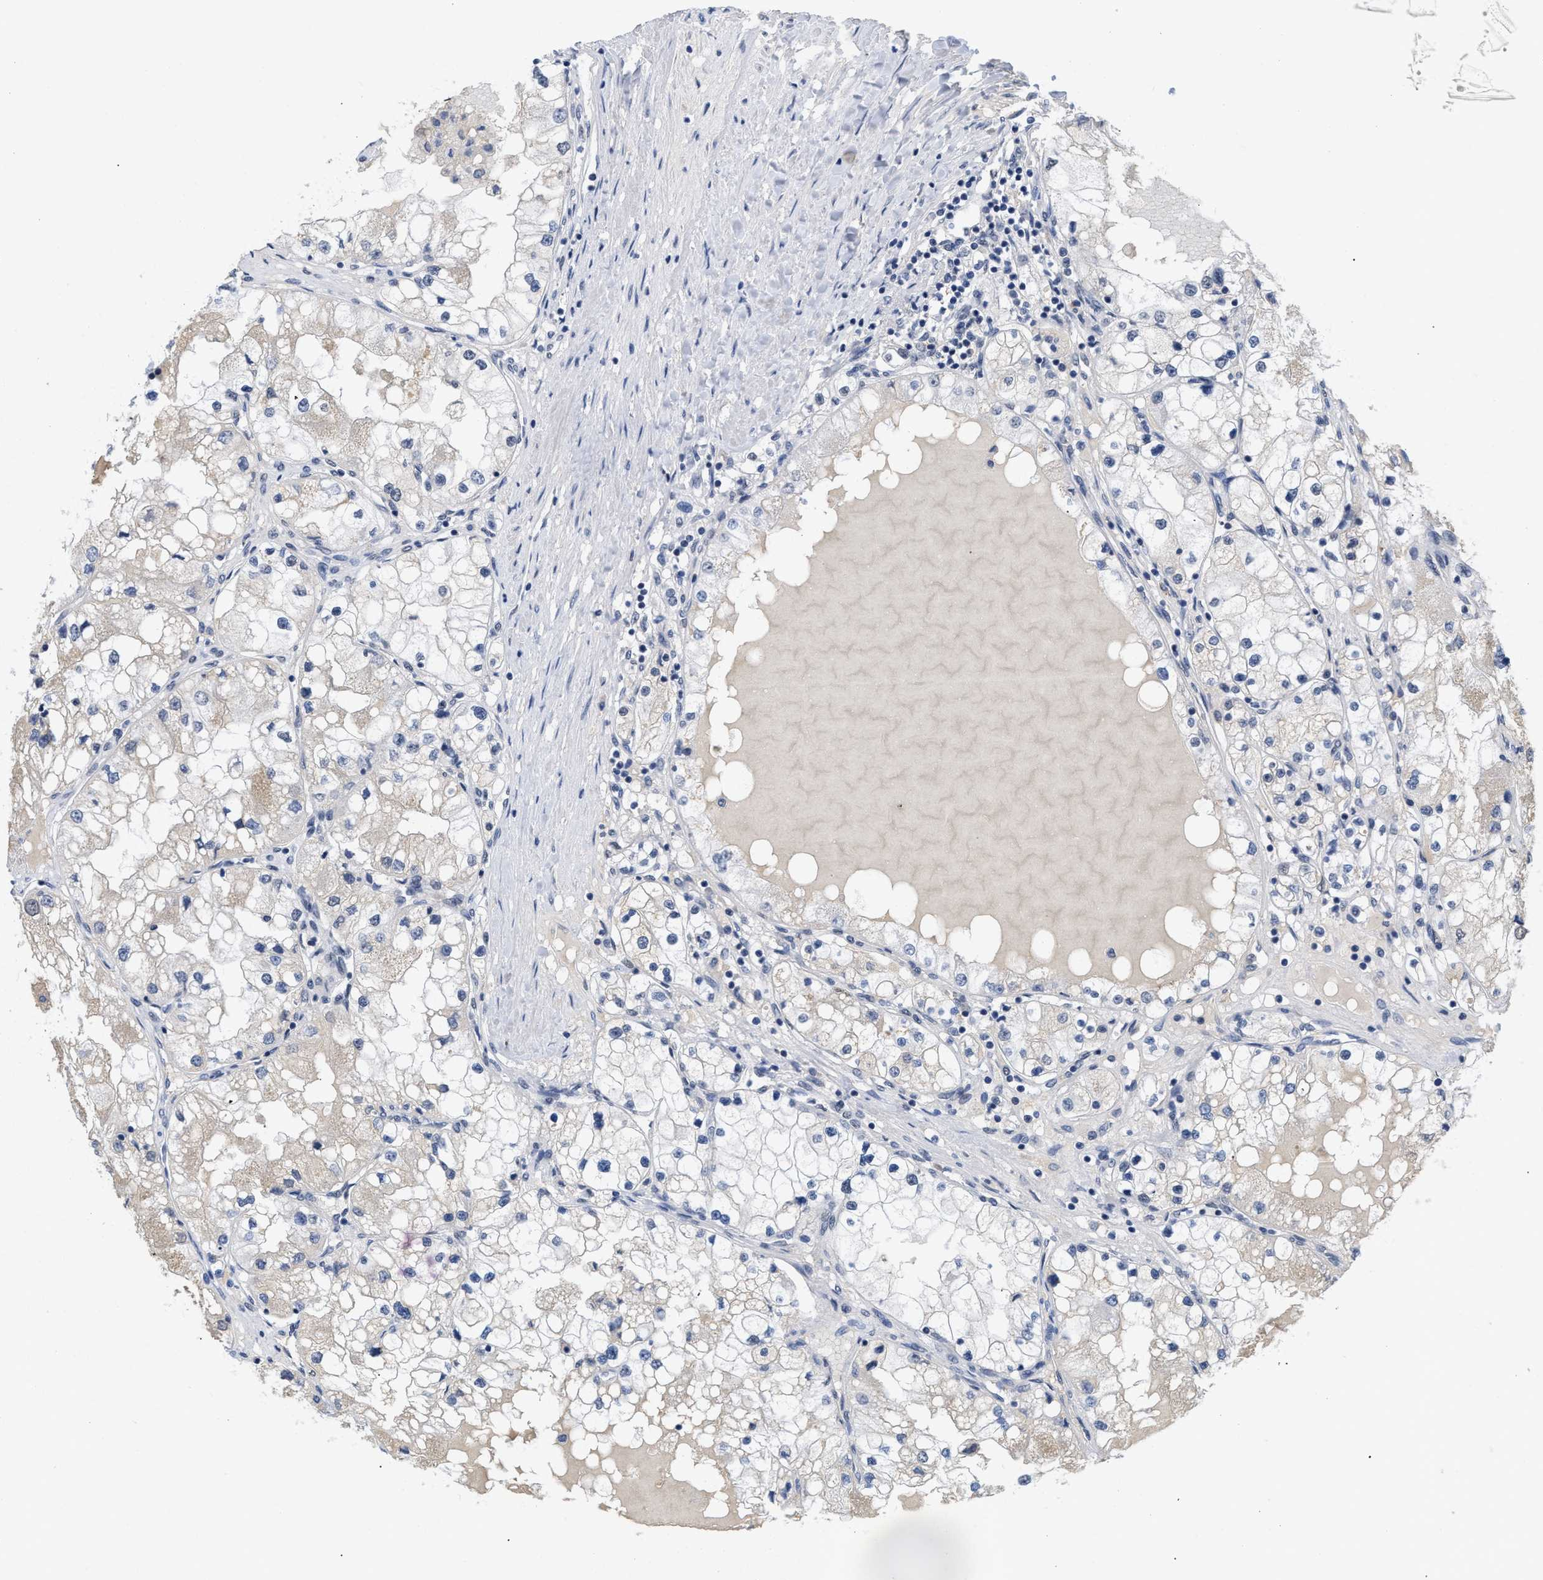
{"staining": {"intensity": "negative", "quantity": "none", "location": "none"}, "tissue": "renal cancer", "cell_type": "Tumor cells", "image_type": "cancer", "snomed": [{"axis": "morphology", "description": "Adenocarcinoma, NOS"}, {"axis": "topography", "description": "Kidney"}], "caption": "Immunohistochemistry (IHC) micrograph of renal adenocarcinoma stained for a protein (brown), which demonstrates no expression in tumor cells.", "gene": "GGNBP2", "patient": {"sex": "male", "age": 68}}